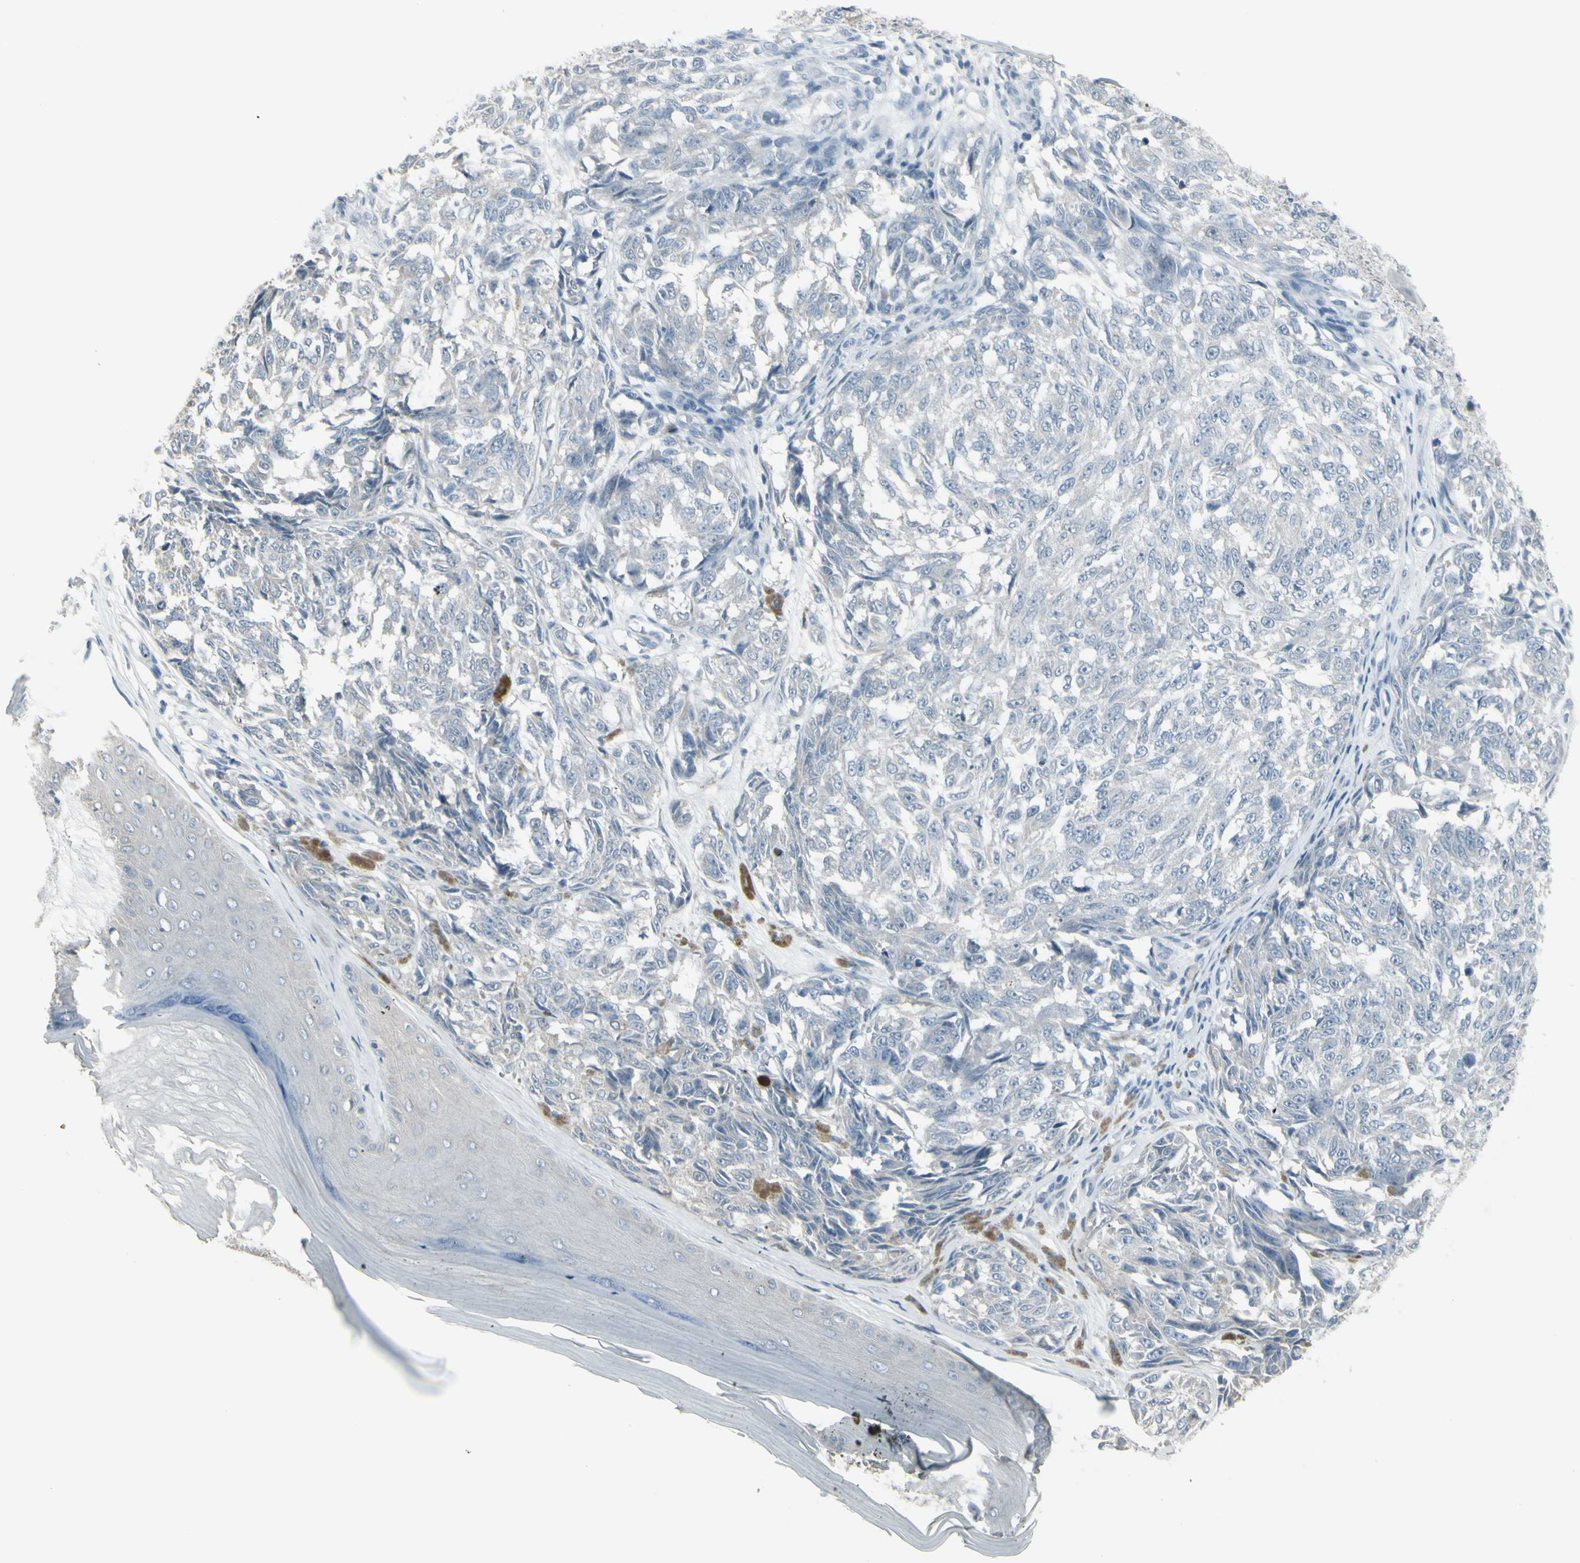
{"staining": {"intensity": "negative", "quantity": "none", "location": "none"}, "tissue": "melanoma", "cell_type": "Tumor cells", "image_type": "cancer", "snomed": [{"axis": "morphology", "description": "Malignant melanoma, NOS"}, {"axis": "topography", "description": "Skin"}], "caption": "Immunohistochemistry of human melanoma displays no positivity in tumor cells.", "gene": "RAB3A", "patient": {"sex": "female", "age": 64}}